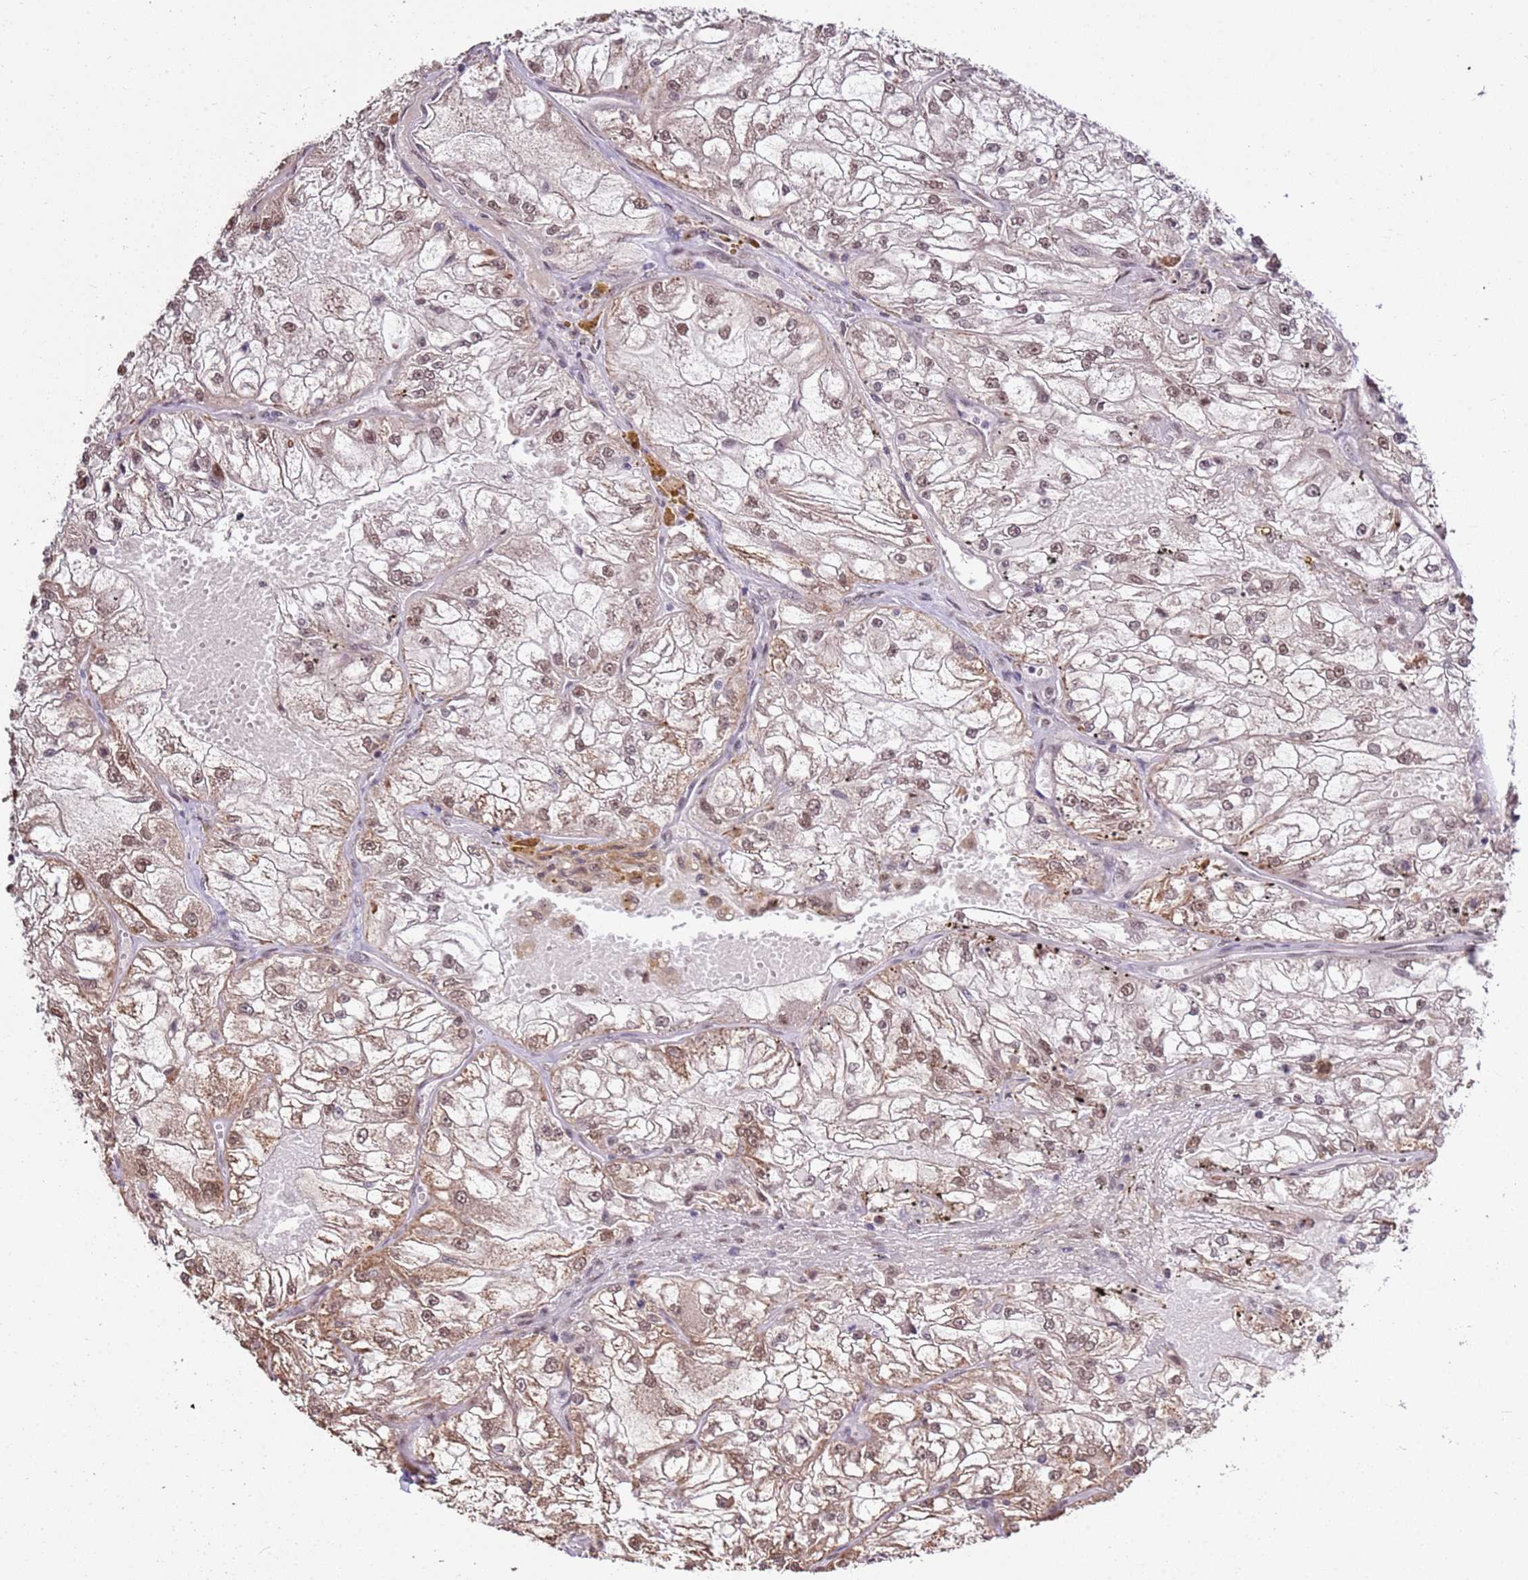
{"staining": {"intensity": "weak", "quantity": ">75%", "location": "cytoplasmic/membranous,nuclear"}, "tissue": "renal cancer", "cell_type": "Tumor cells", "image_type": "cancer", "snomed": [{"axis": "morphology", "description": "Adenocarcinoma, NOS"}, {"axis": "topography", "description": "Kidney"}], "caption": "Adenocarcinoma (renal) stained with a brown dye shows weak cytoplasmic/membranous and nuclear positive positivity in about >75% of tumor cells.", "gene": "AKAP8L", "patient": {"sex": "female", "age": 72}}